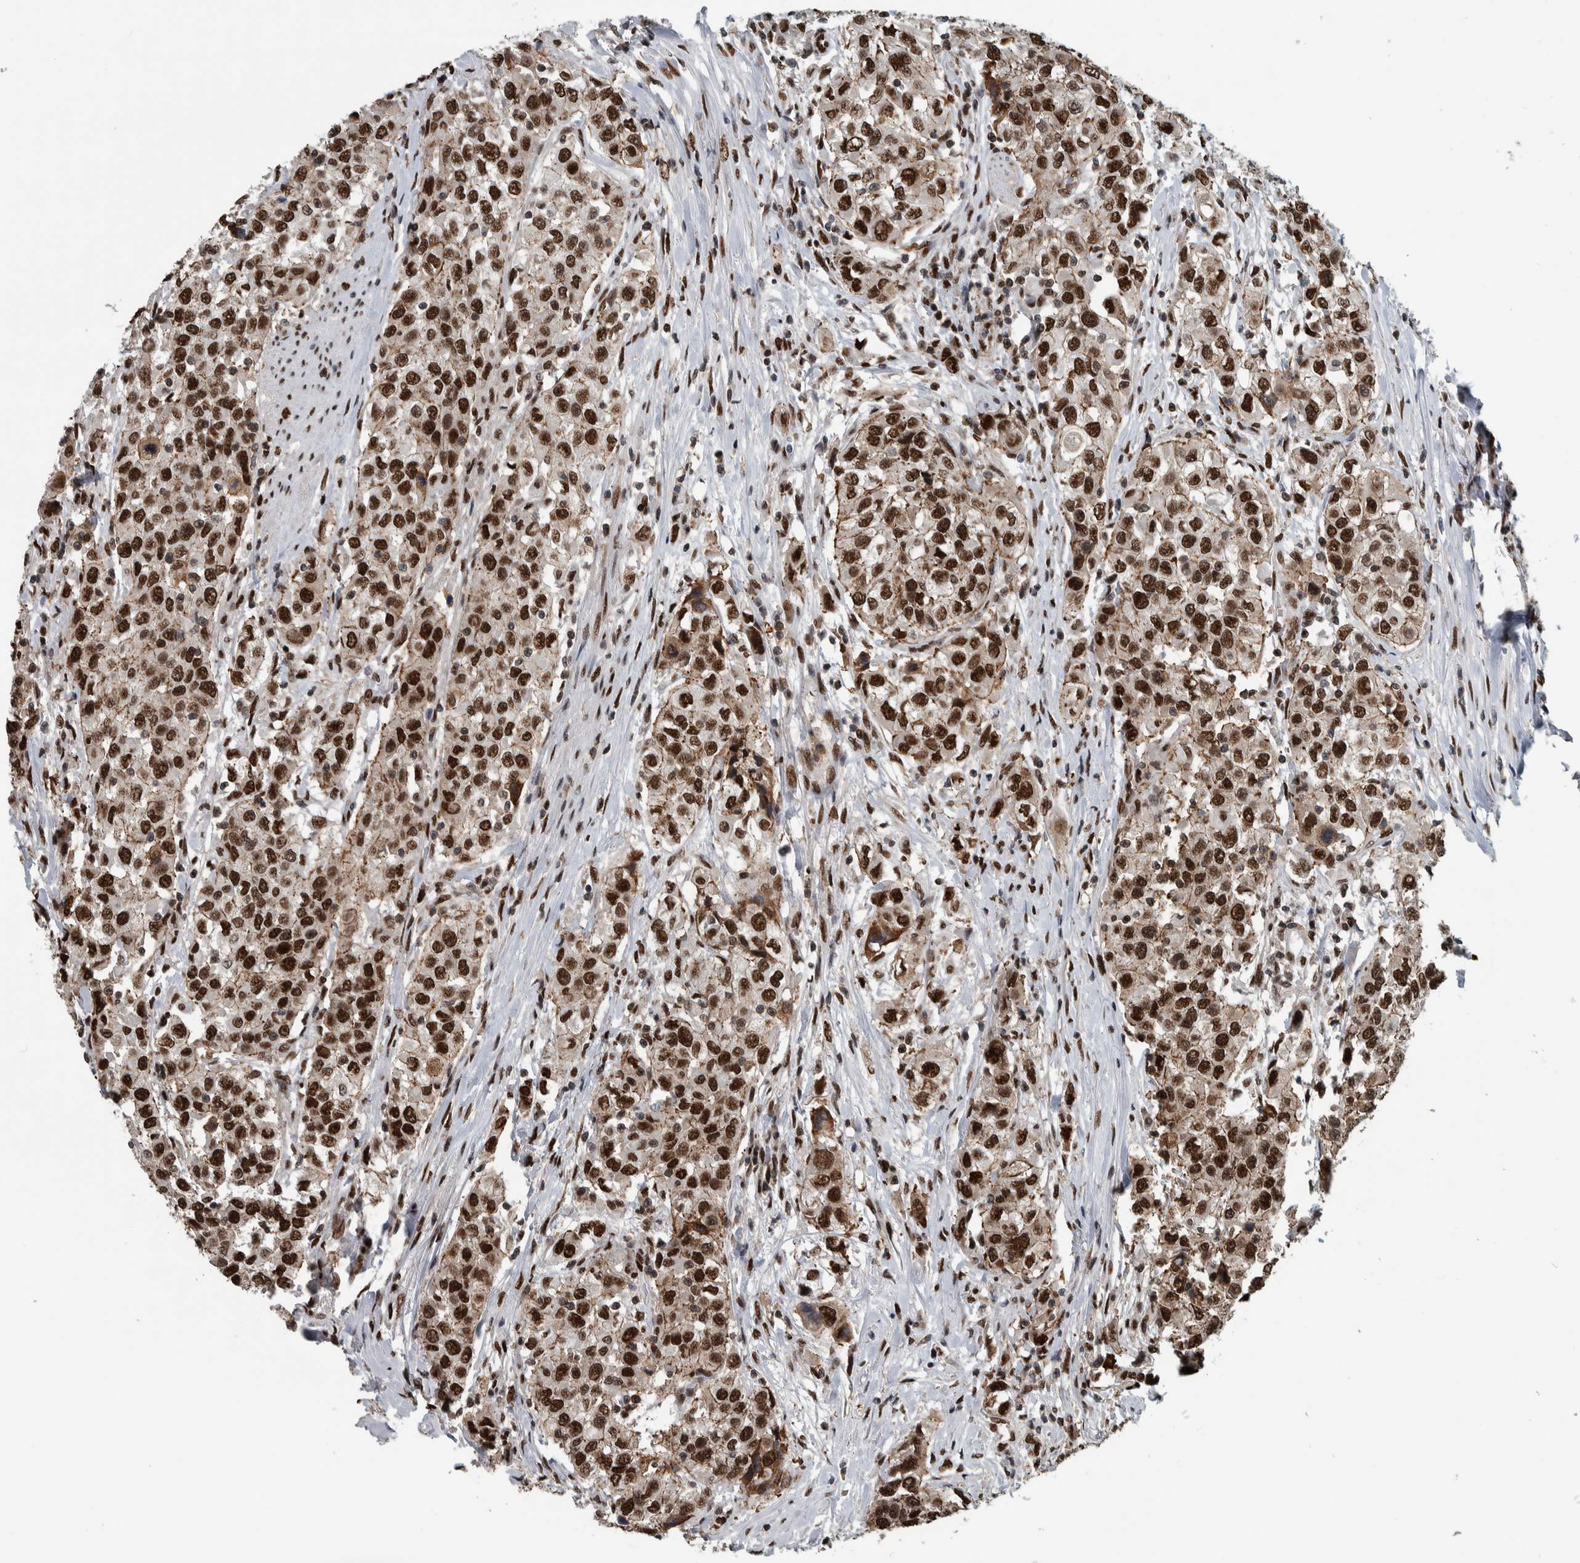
{"staining": {"intensity": "strong", "quantity": ">75%", "location": "nuclear"}, "tissue": "urothelial cancer", "cell_type": "Tumor cells", "image_type": "cancer", "snomed": [{"axis": "morphology", "description": "Urothelial carcinoma, High grade"}, {"axis": "topography", "description": "Urinary bladder"}], "caption": "A histopathology image of human urothelial carcinoma (high-grade) stained for a protein displays strong nuclear brown staining in tumor cells.", "gene": "FAM135B", "patient": {"sex": "female", "age": 80}}